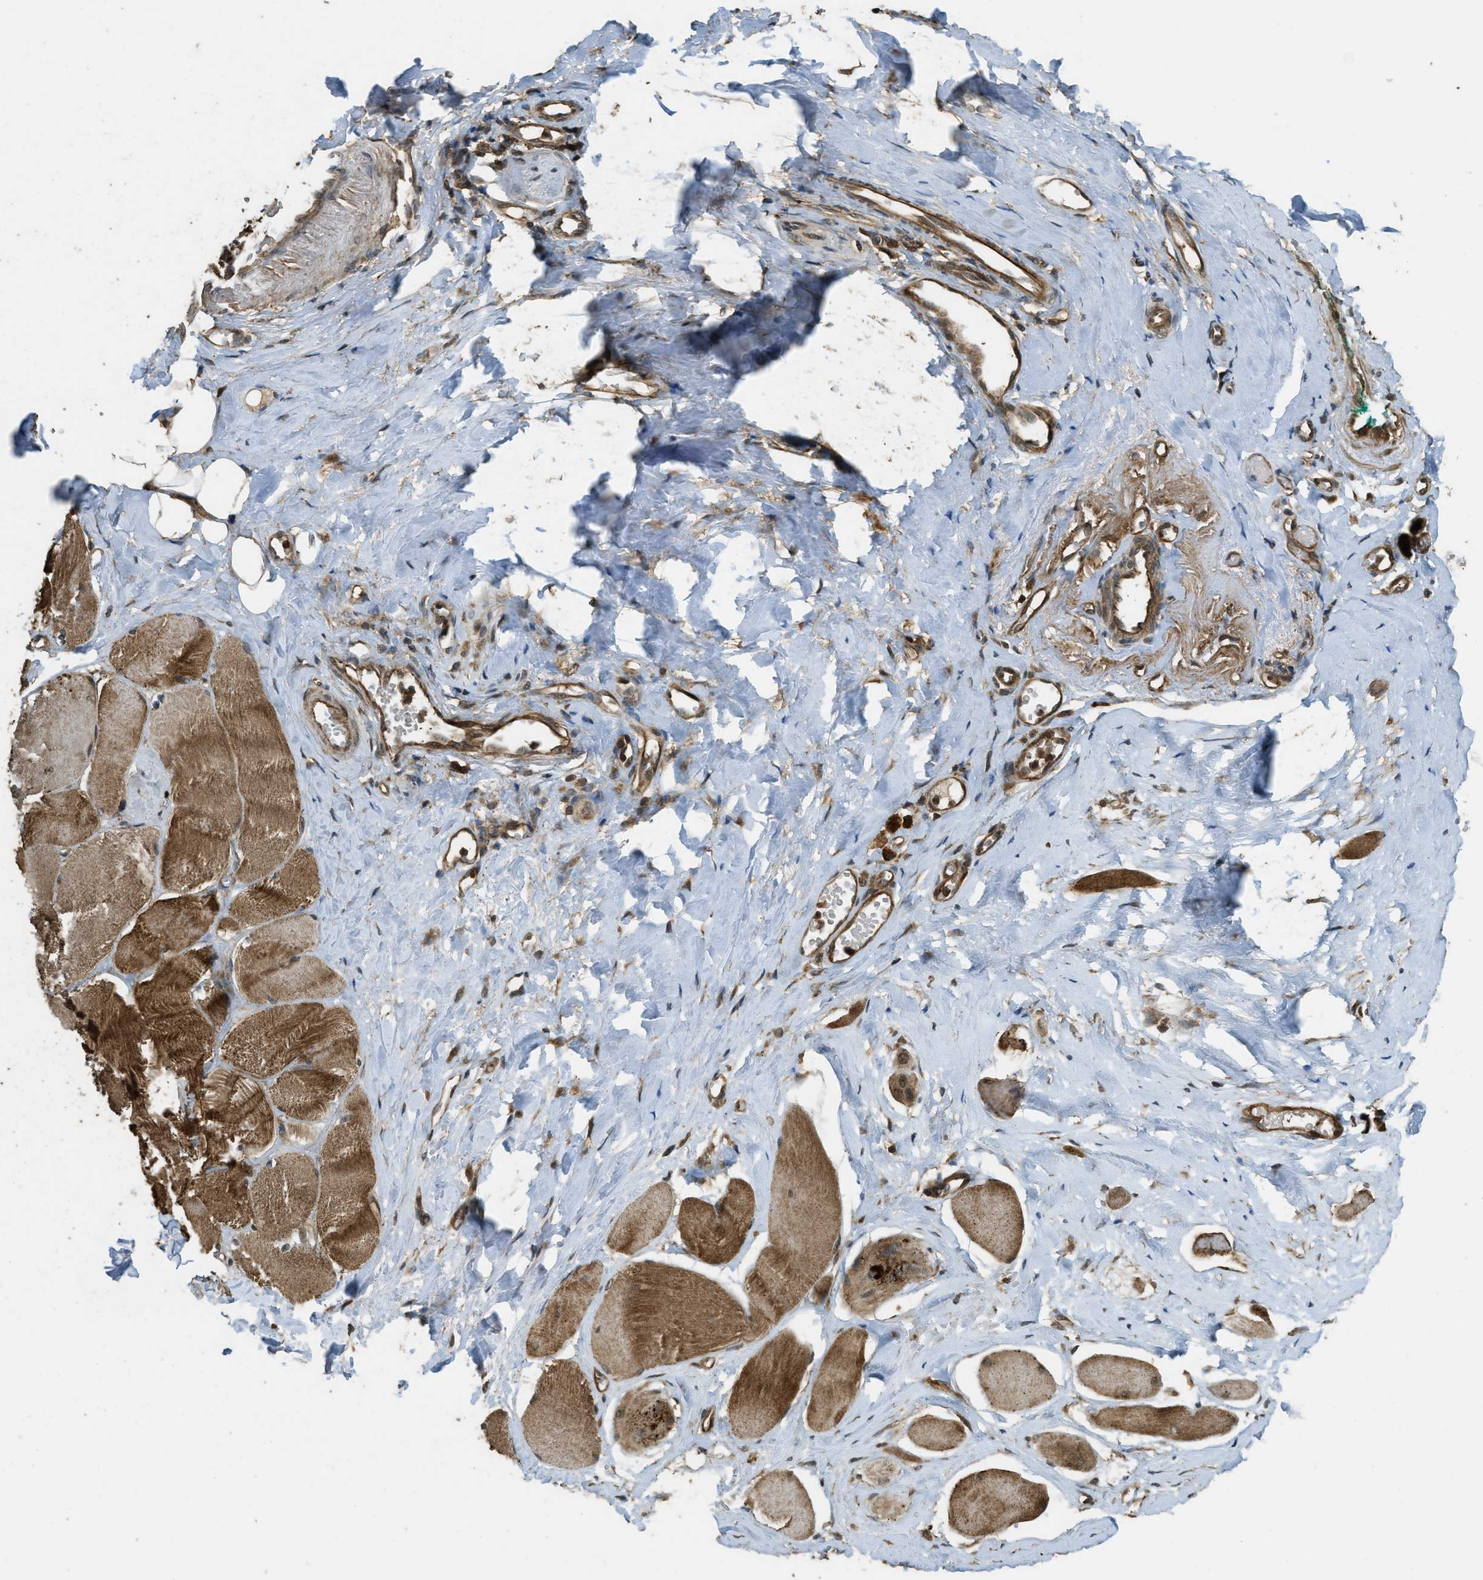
{"staining": {"intensity": "strong", "quantity": ">75%", "location": "cytoplasmic/membranous"}, "tissue": "skeletal muscle", "cell_type": "Myocytes", "image_type": "normal", "snomed": [{"axis": "morphology", "description": "Normal tissue, NOS"}, {"axis": "morphology", "description": "Squamous cell carcinoma, NOS"}, {"axis": "topography", "description": "Skeletal muscle"}], "caption": "Myocytes reveal high levels of strong cytoplasmic/membranous expression in about >75% of cells in unremarkable human skeletal muscle. (Stains: DAB in brown, nuclei in blue, Microscopy: brightfield microscopy at high magnification).", "gene": "PPP6R3", "patient": {"sex": "male", "age": 51}}